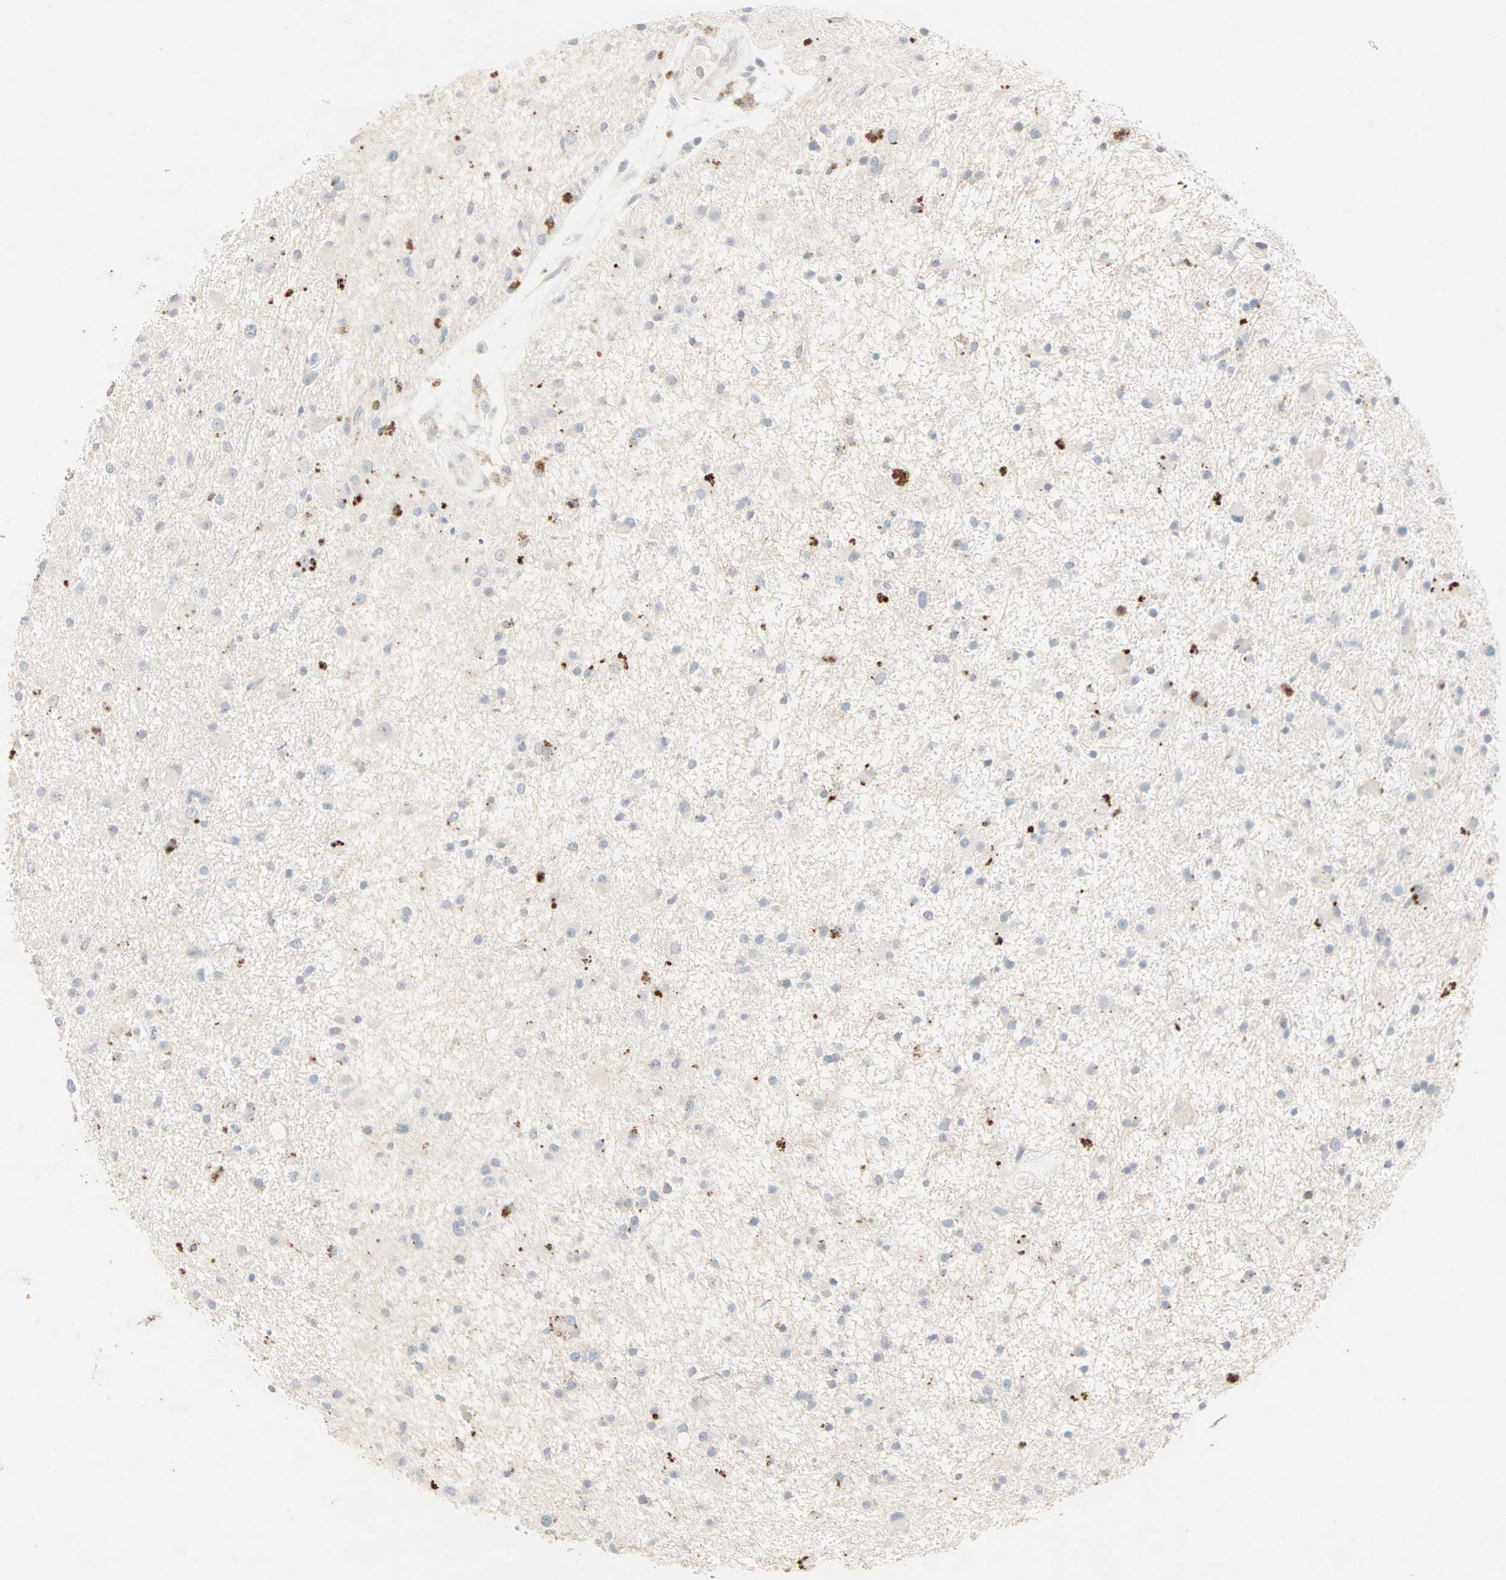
{"staining": {"intensity": "moderate", "quantity": "<25%", "location": "cytoplasmic/membranous"}, "tissue": "glioma", "cell_type": "Tumor cells", "image_type": "cancer", "snomed": [{"axis": "morphology", "description": "Glioma, malignant, High grade"}, {"axis": "topography", "description": "Brain"}], "caption": "IHC histopathology image of human malignant high-grade glioma stained for a protein (brown), which displays low levels of moderate cytoplasmic/membranous expression in approximately <25% of tumor cells.", "gene": "CEACAM6", "patient": {"sex": "male", "age": 33}}